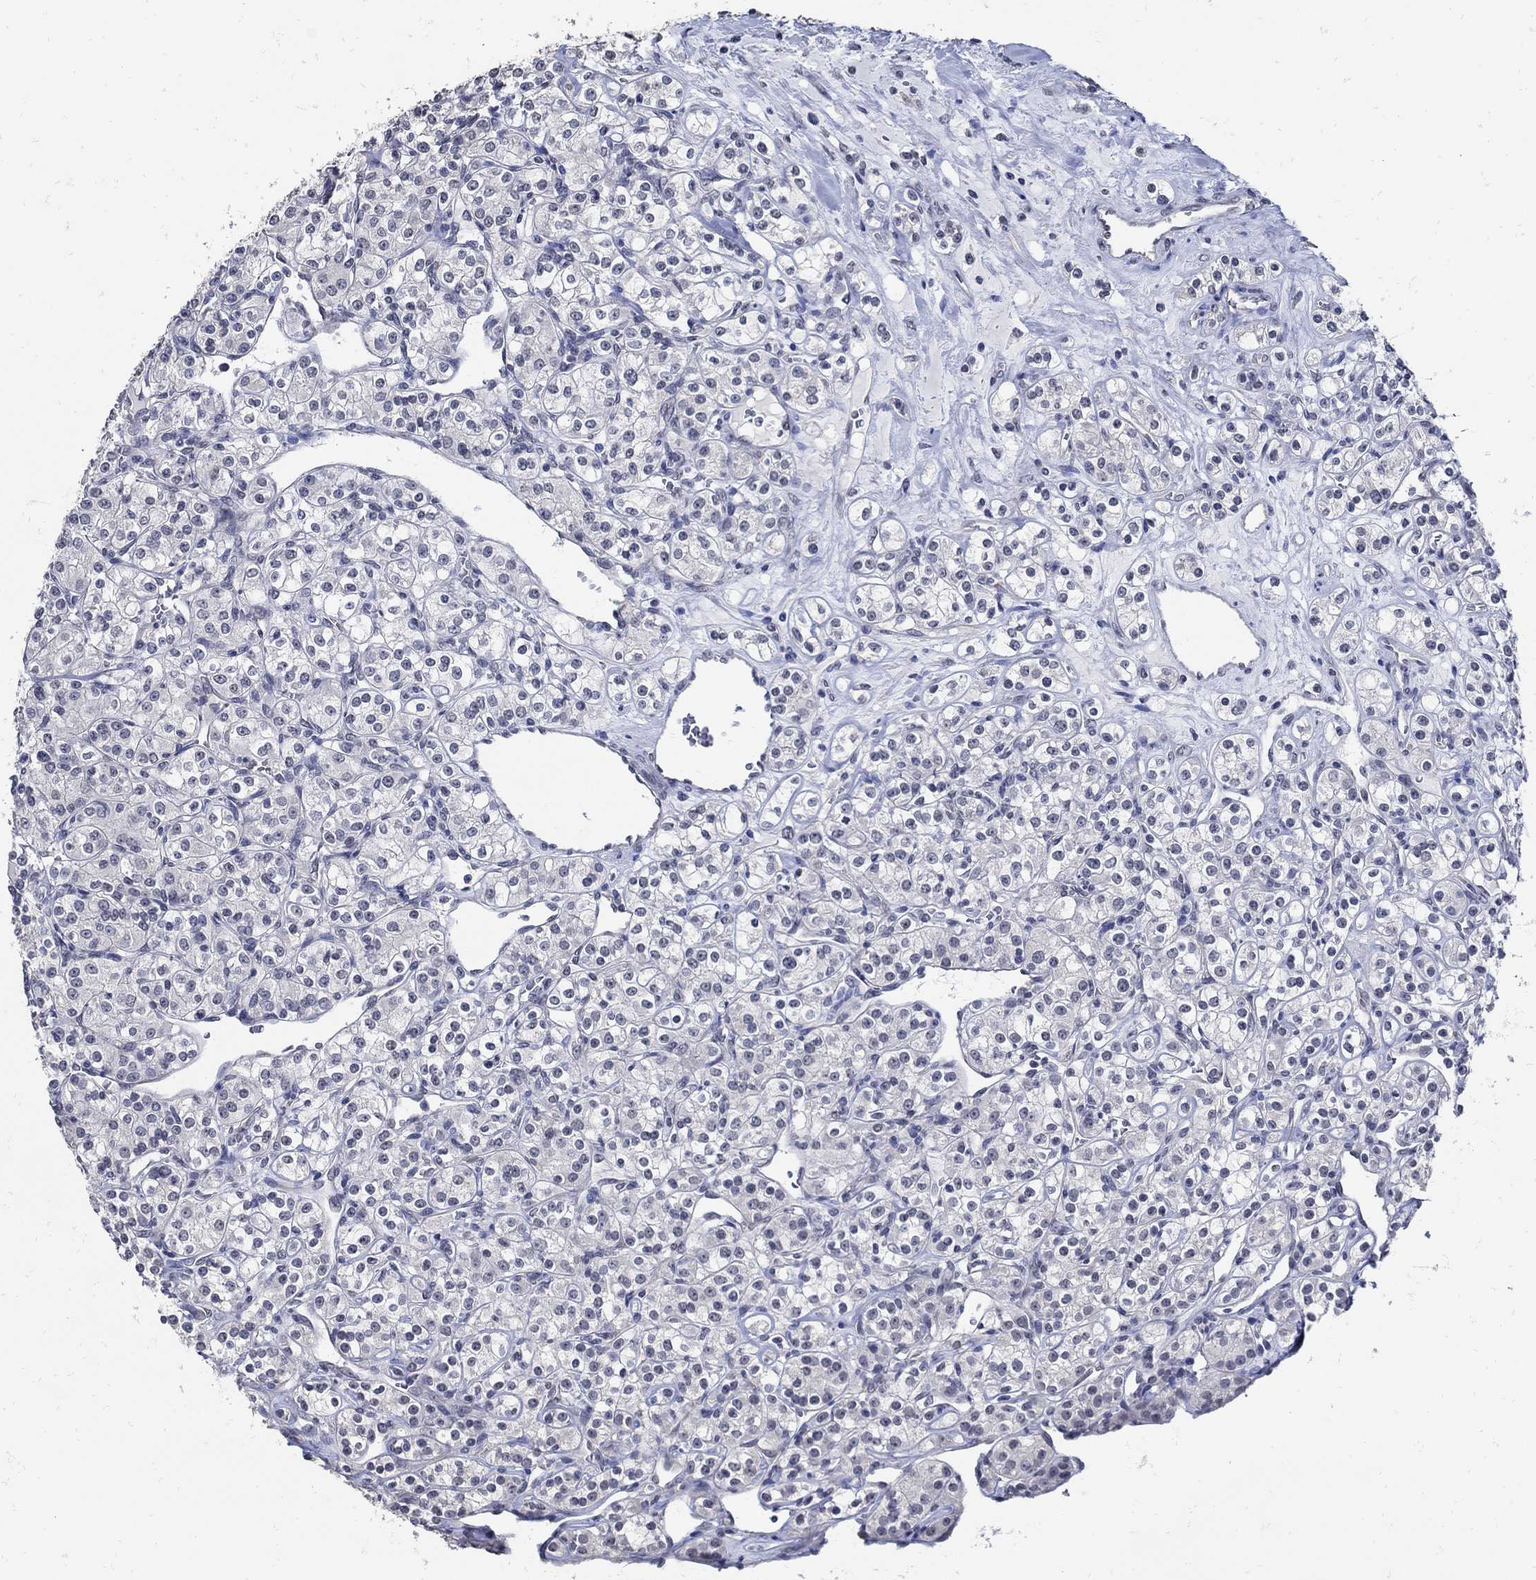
{"staining": {"intensity": "negative", "quantity": "none", "location": "none"}, "tissue": "renal cancer", "cell_type": "Tumor cells", "image_type": "cancer", "snomed": [{"axis": "morphology", "description": "Adenocarcinoma, NOS"}, {"axis": "topography", "description": "Kidney"}], "caption": "Immunohistochemical staining of adenocarcinoma (renal) demonstrates no significant expression in tumor cells.", "gene": "KCNN3", "patient": {"sex": "male", "age": 77}}